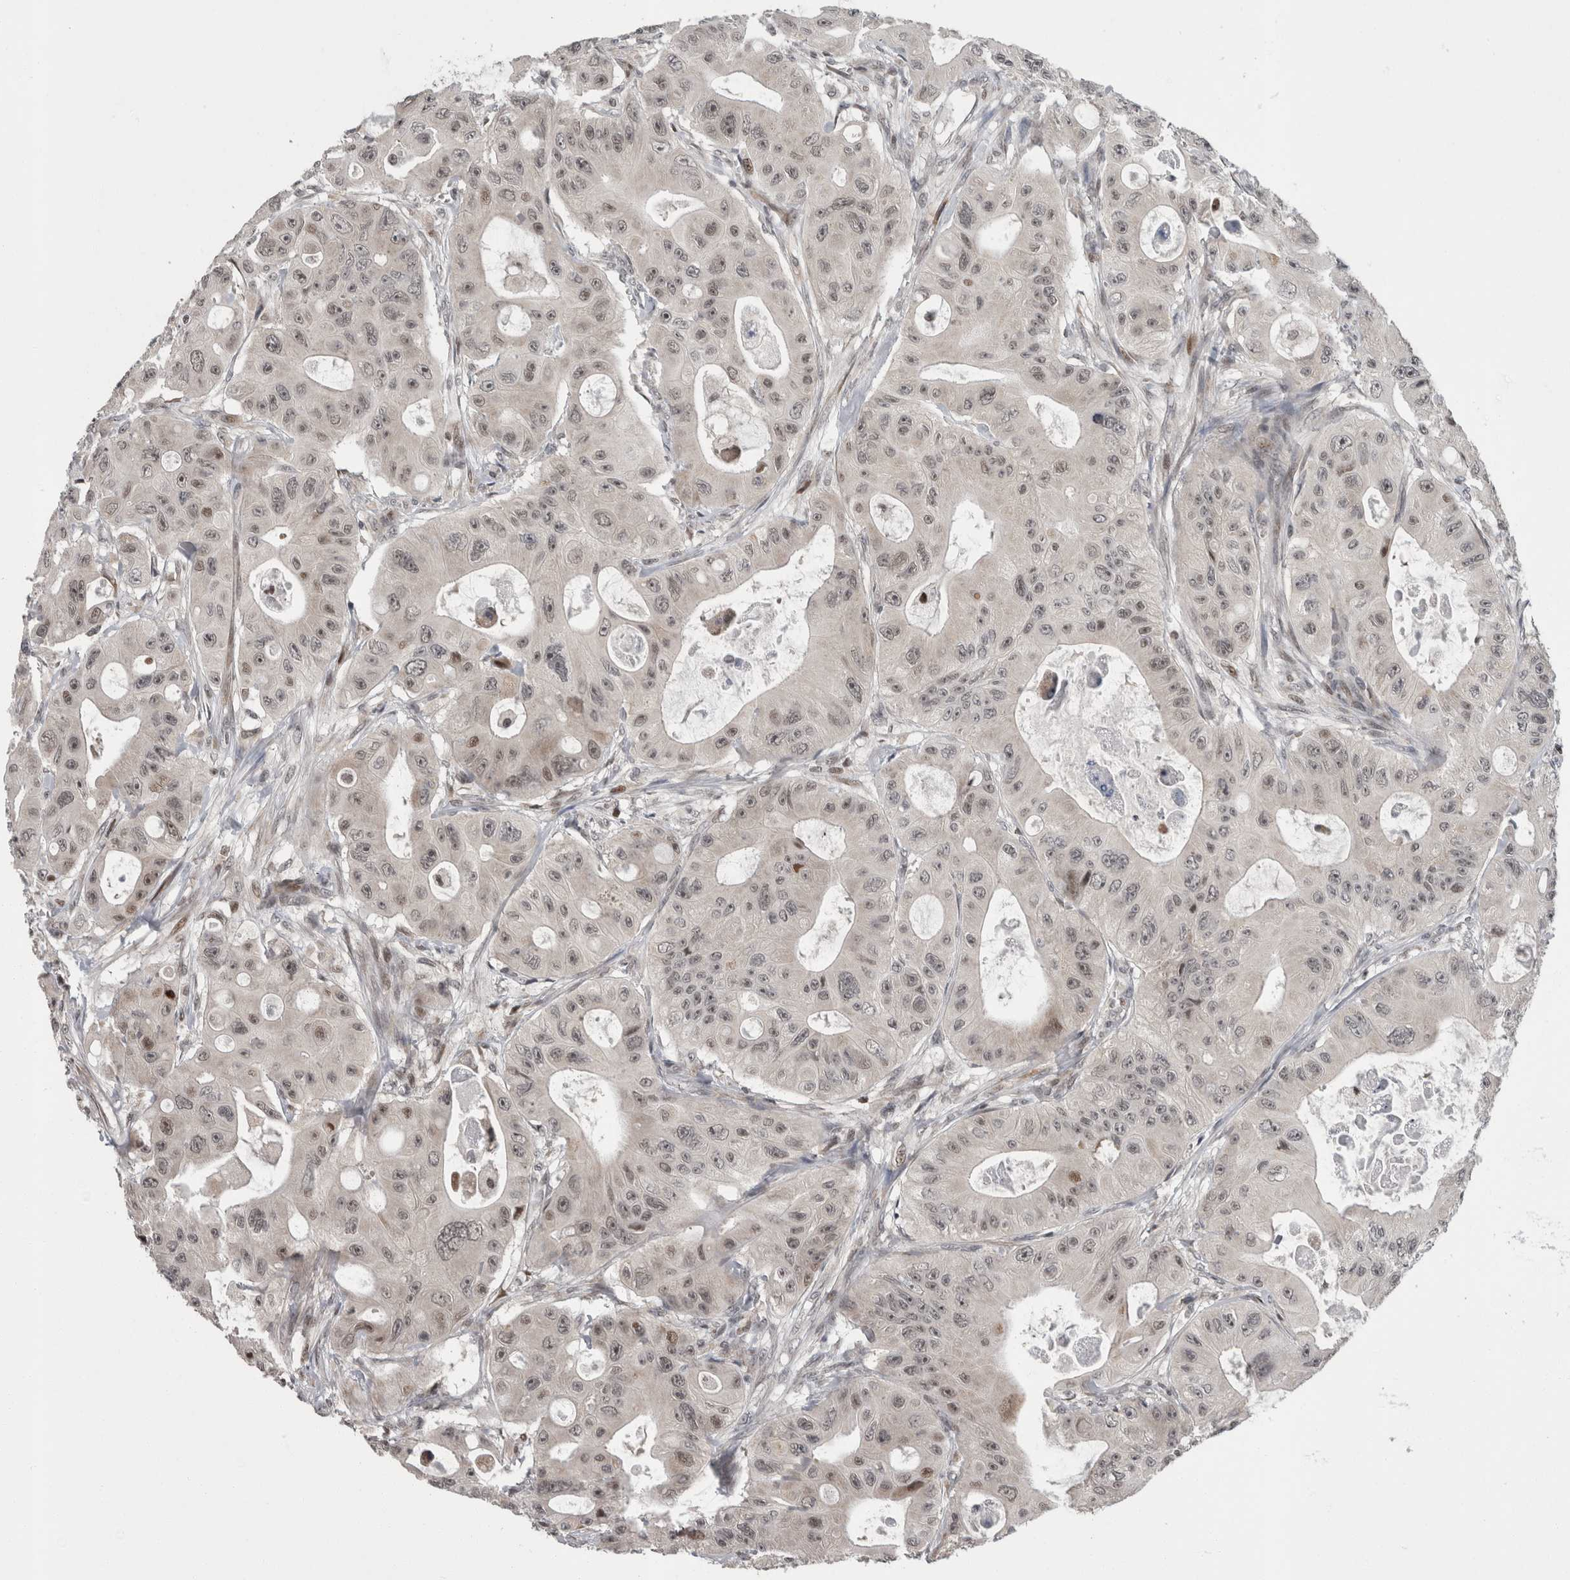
{"staining": {"intensity": "weak", "quantity": "<25%", "location": "nuclear"}, "tissue": "colorectal cancer", "cell_type": "Tumor cells", "image_type": "cancer", "snomed": [{"axis": "morphology", "description": "Adenocarcinoma, NOS"}, {"axis": "topography", "description": "Colon"}], "caption": "IHC of human colorectal adenocarcinoma reveals no staining in tumor cells.", "gene": "ZBTB11", "patient": {"sex": "female", "age": 46}}